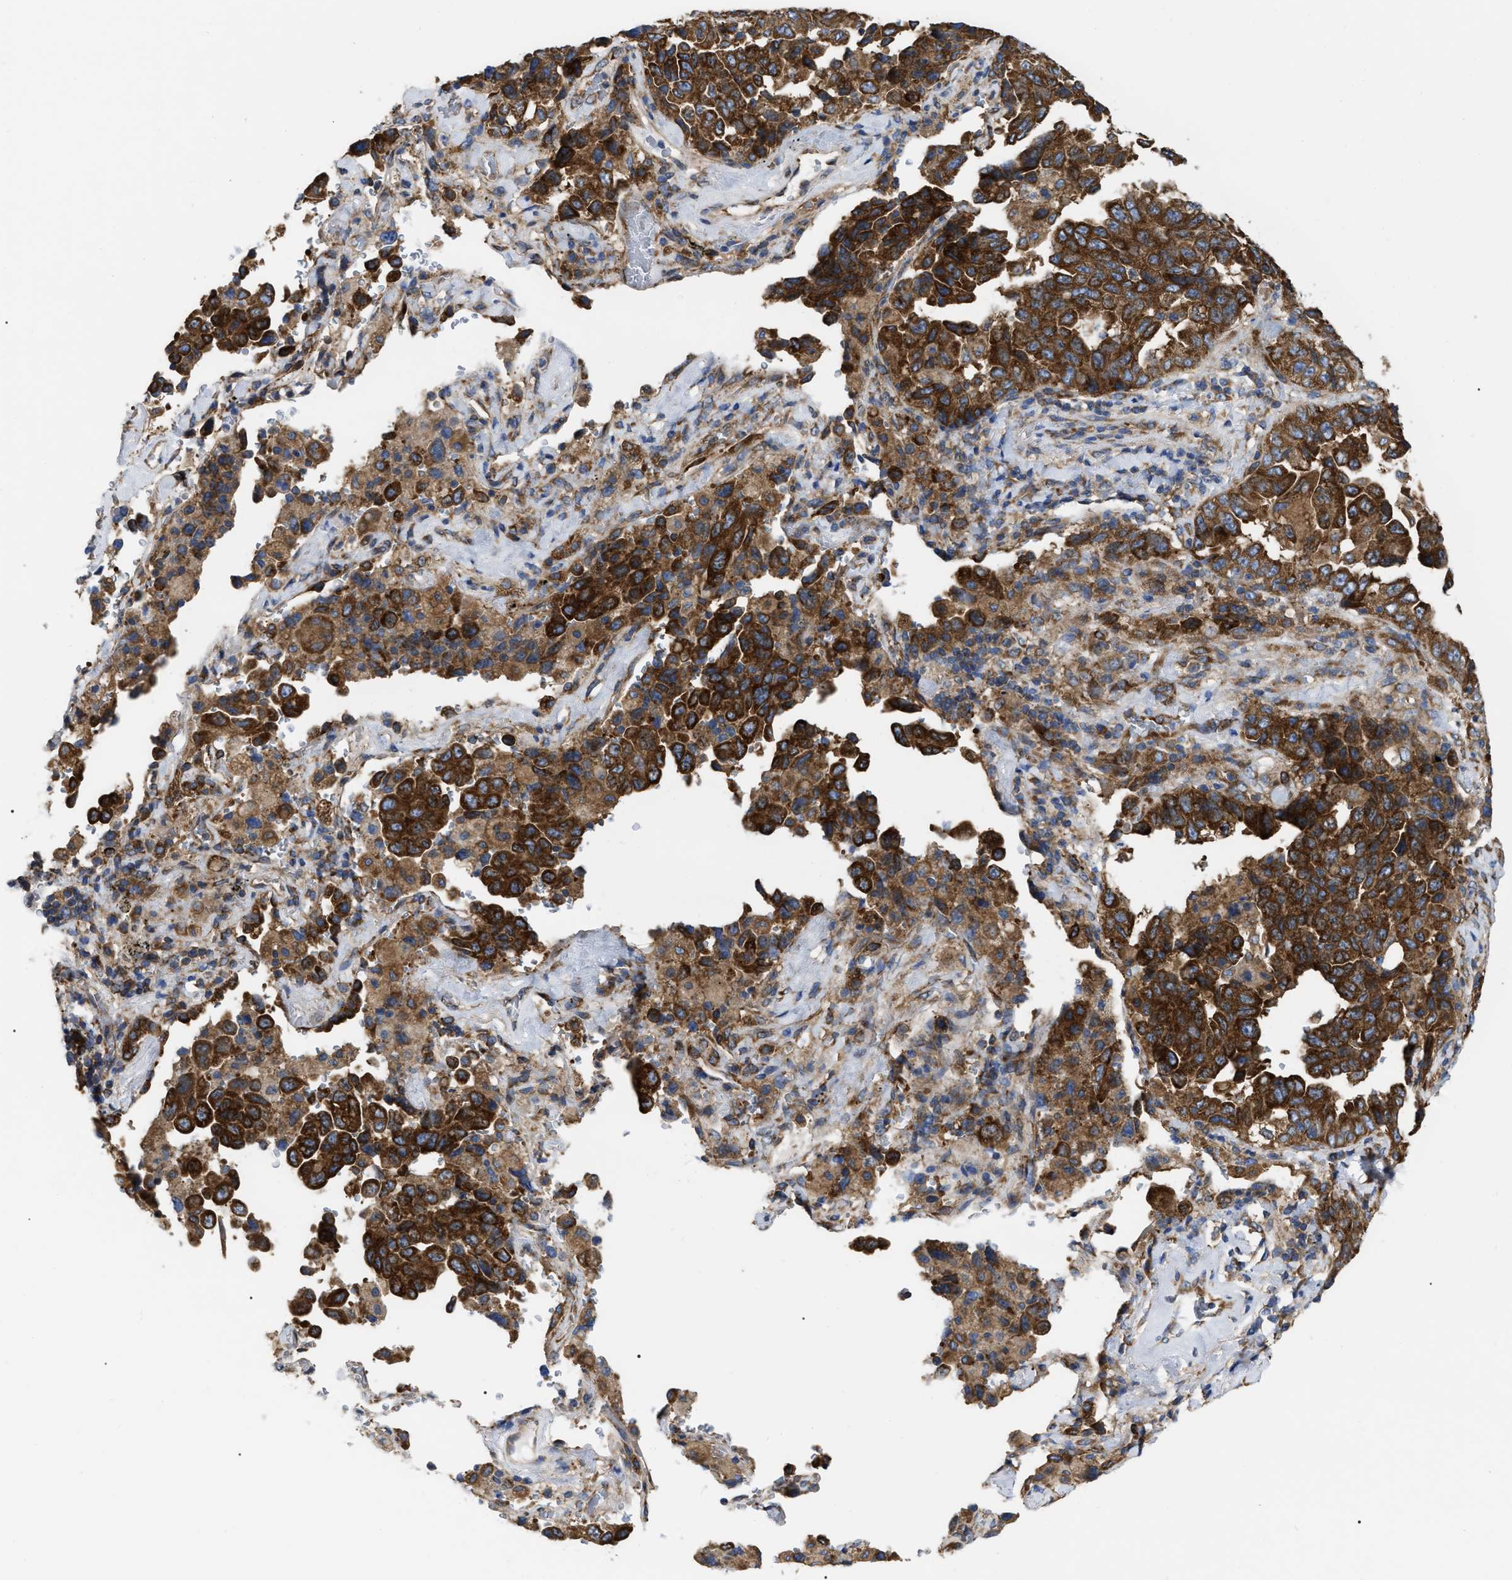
{"staining": {"intensity": "strong", "quantity": ">75%", "location": "cytoplasmic/membranous"}, "tissue": "lung cancer", "cell_type": "Tumor cells", "image_type": "cancer", "snomed": [{"axis": "morphology", "description": "Adenocarcinoma, NOS"}, {"axis": "topography", "description": "Lung"}], "caption": "Lung cancer stained for a protein (brown) displays strong cytoplasmic/membranous positive positivity in about >75% of tumor cells.", "gene": "FAM120A", "patient": {"sex": "female", "age": 51}}